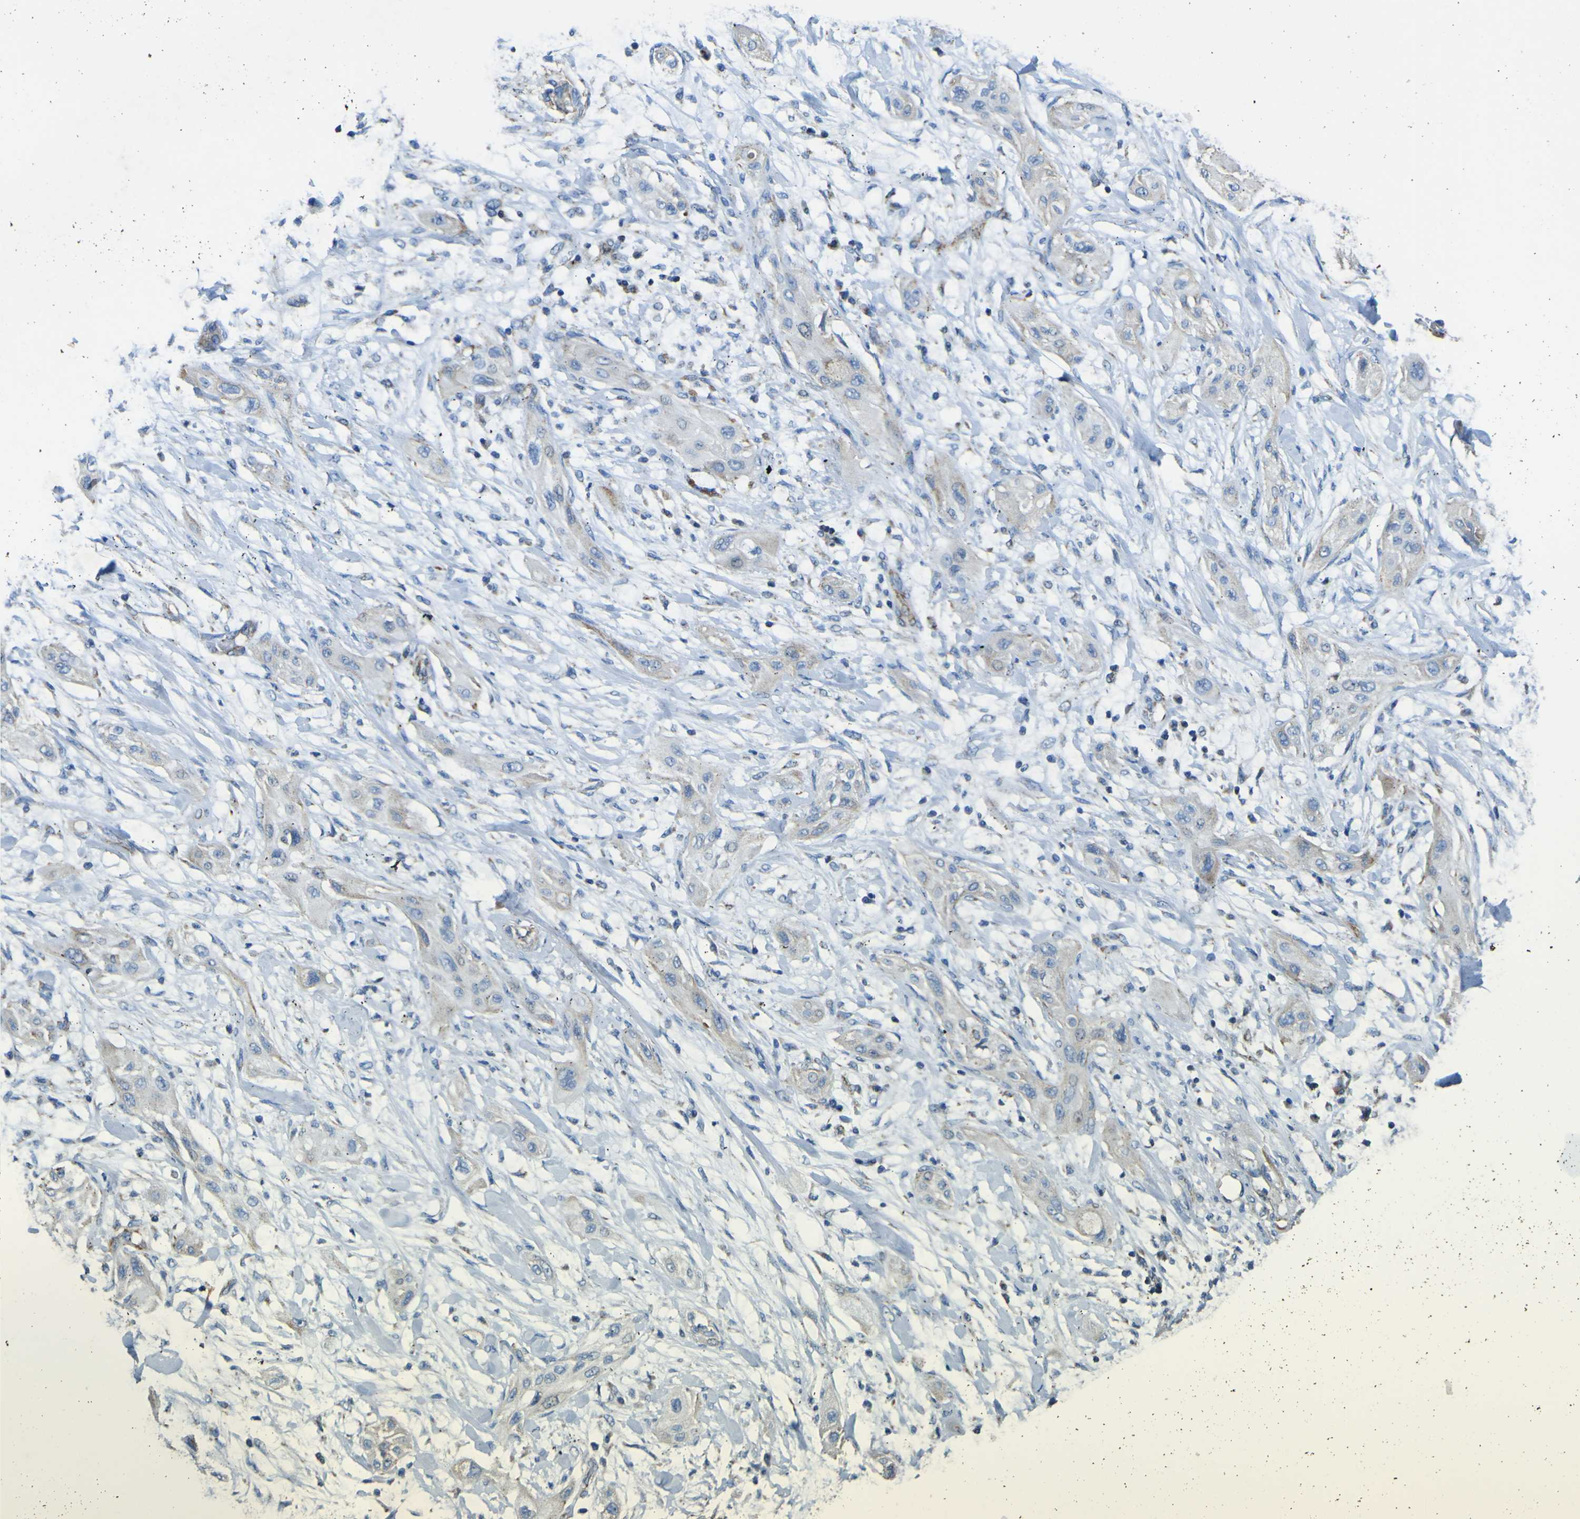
{"staining": {"intensity": "negative", "quantity": "none", "location": "none"}, "tissue": "lung cancer", "cell_type": "Tumor cells", "image_type": "cancer", "snomed": [{"axis": "morphology", "description": "Squamous cell carcinoma, NOS"}, {"axis": "topography", "description": "Lung"}], "caption": "A high-resolution micrograph shows immunohistochemistry (IHC) staining of lung squamous cell carcinoma, which demonstrates no significant positivity in tumor cells. (DAB (3,3'-diaminobenzidine) immunohistochemistry with hematoxylin counter stain).", "gene": "ALDH18A1", "patient": {"sex": "female", "age": 47}}